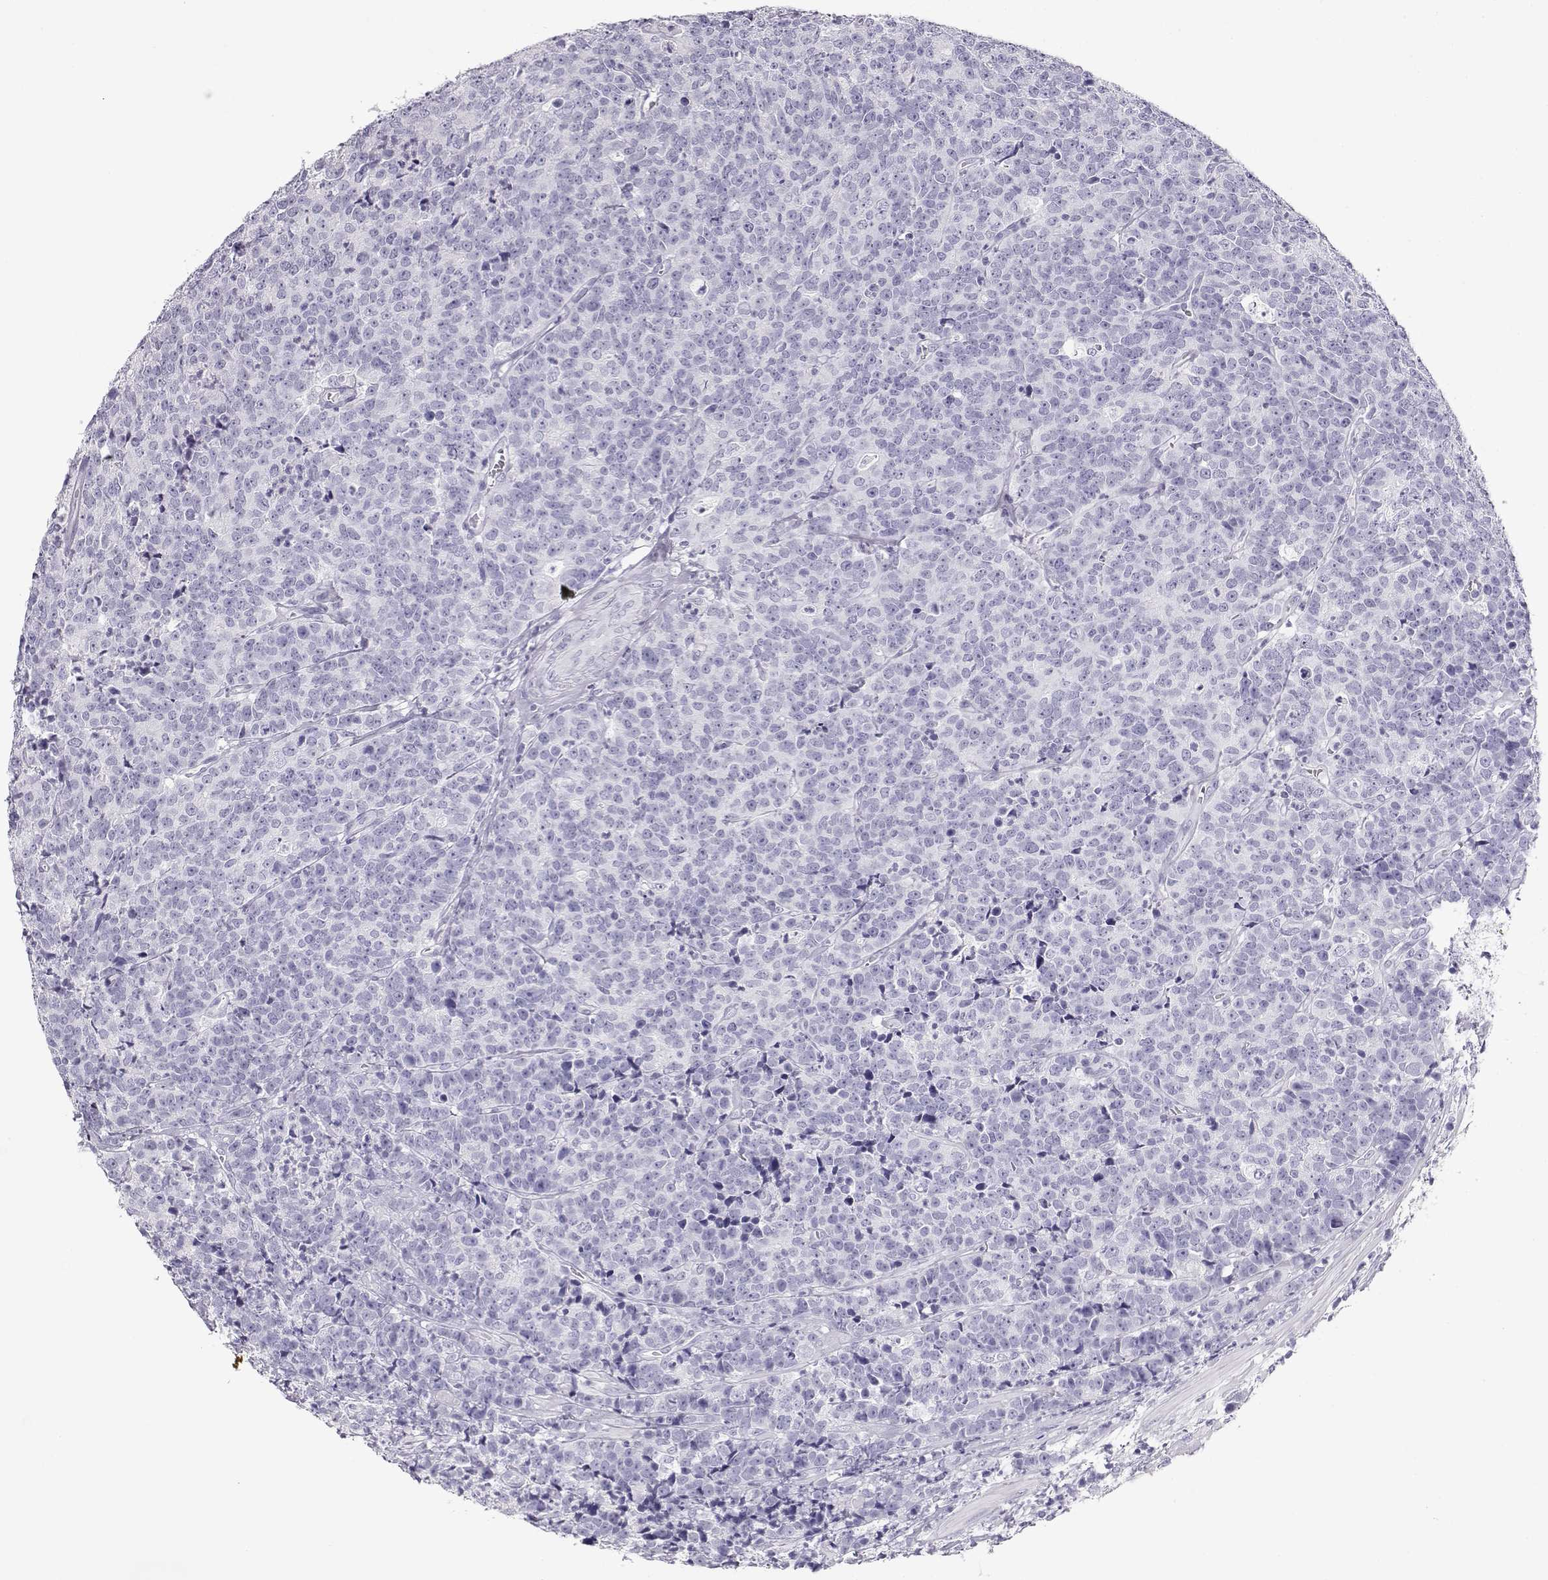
{"staining": {"intensity": "negative", "quantity": "none", "location": "none"}, "tissue": "prostate cancer", "cell_type": "Tumor cells", "image_type": "cancer", "snomed": [{"axis": "morphology", "description": "Adenocarcinoma, NOS"}, {"axis": "topography", "description": "Prostate"}], "caption": "IHC micrograph of neoplastic tissue: prostate adenocarcinoma stained with DAB reveals no significant protein positivity in tumor cells.", "gene": "TKTL1", "patient": {"sex": "male", "age": 67}}